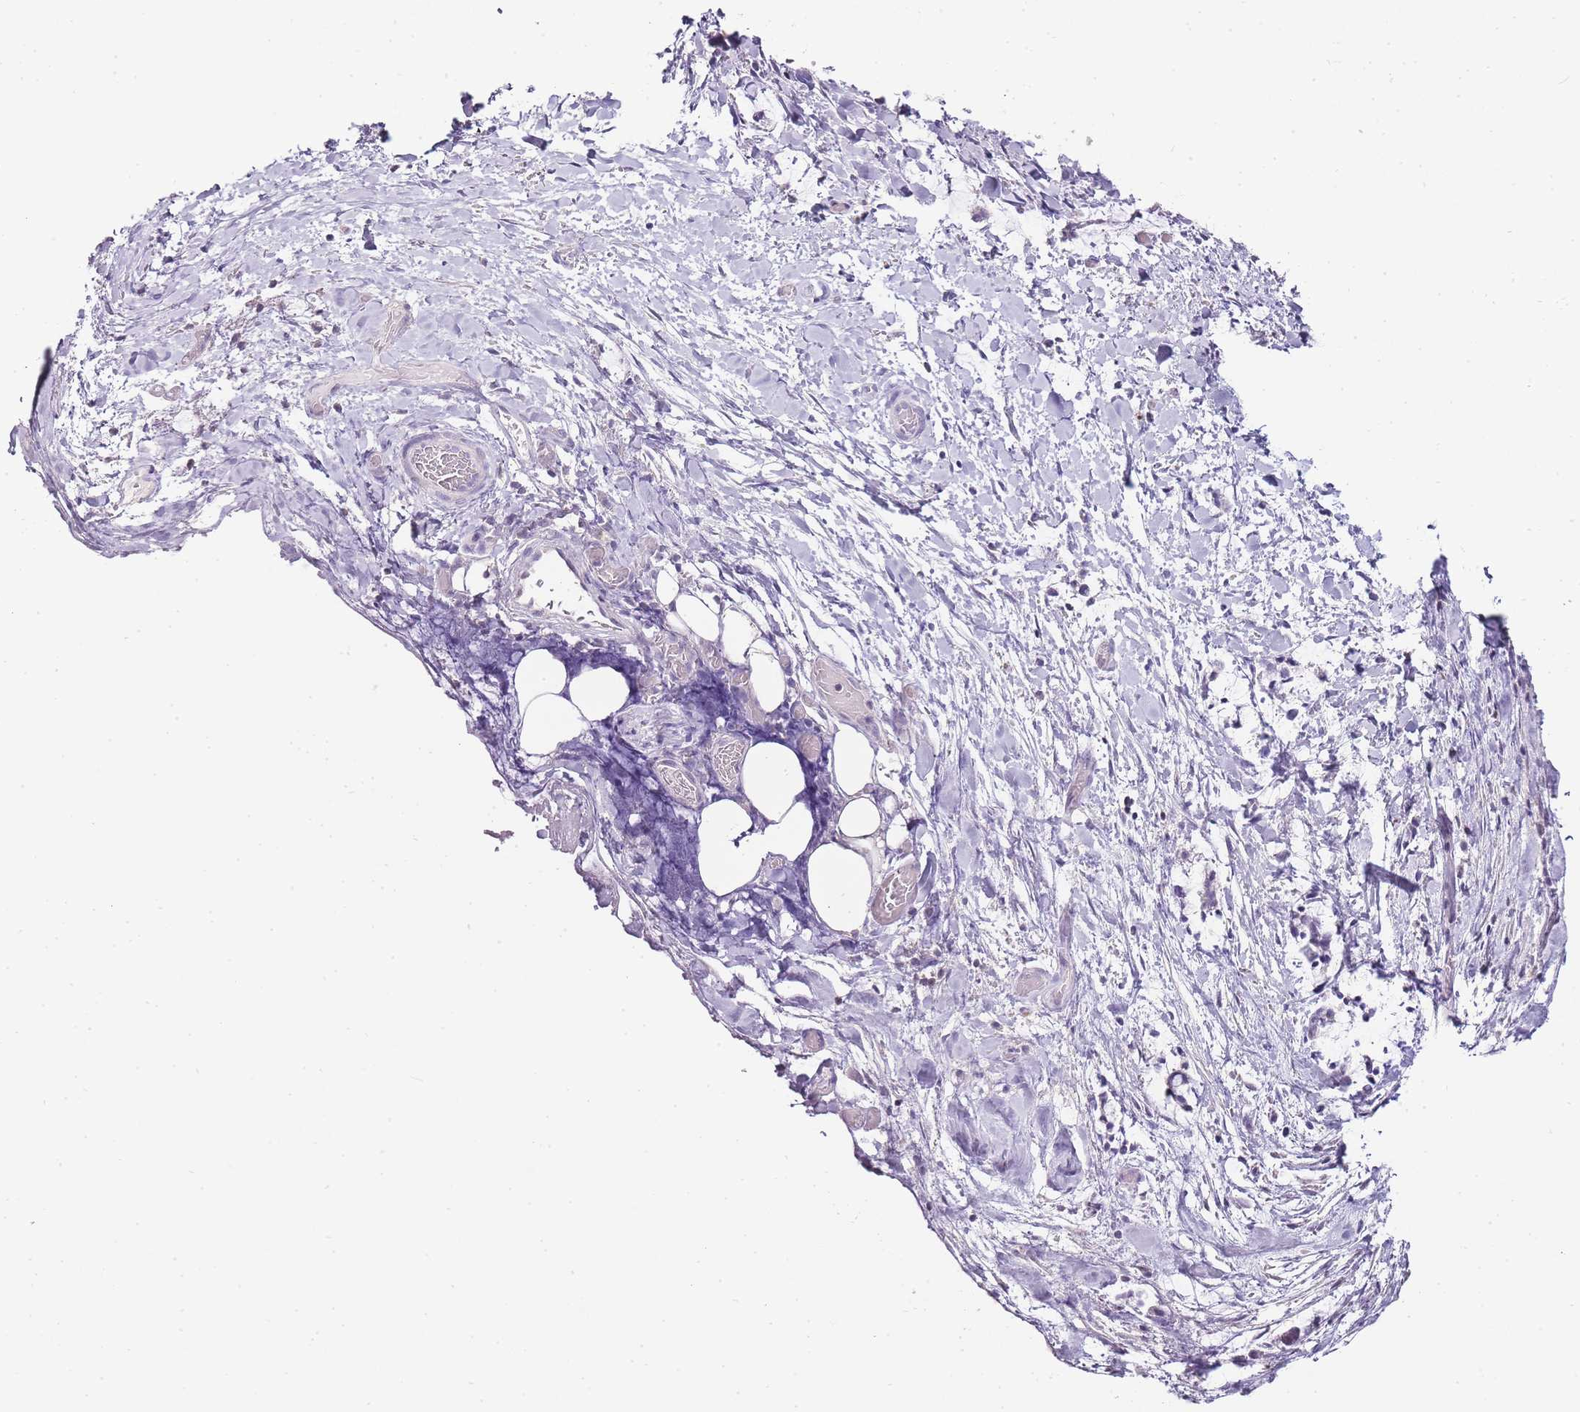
{"staining": {"intensity": "negative", "quantity": "none", "location": "none"}, "tissue": "smooth muscle", "cell_type": "Smooth muscle cells", "image_type": "normal", "snomed": [{"axis": "morphology", "description": "Normal tissue, NOS"}, {"axis": "morphology", "description": "Adenocarcinoma, NOS"}, {"axis": "topography", "description": "Colon"}, {"axis": "topography", "description": "Peripheral nerve tissue"}], "caption": "This is an immunohistochemistry histopathology image of unremarkable smooth muscle. There is no positivity in smooth muscle cells.", "gene": "ZBP1", "patient": {"sex": "male", "age": 14}}